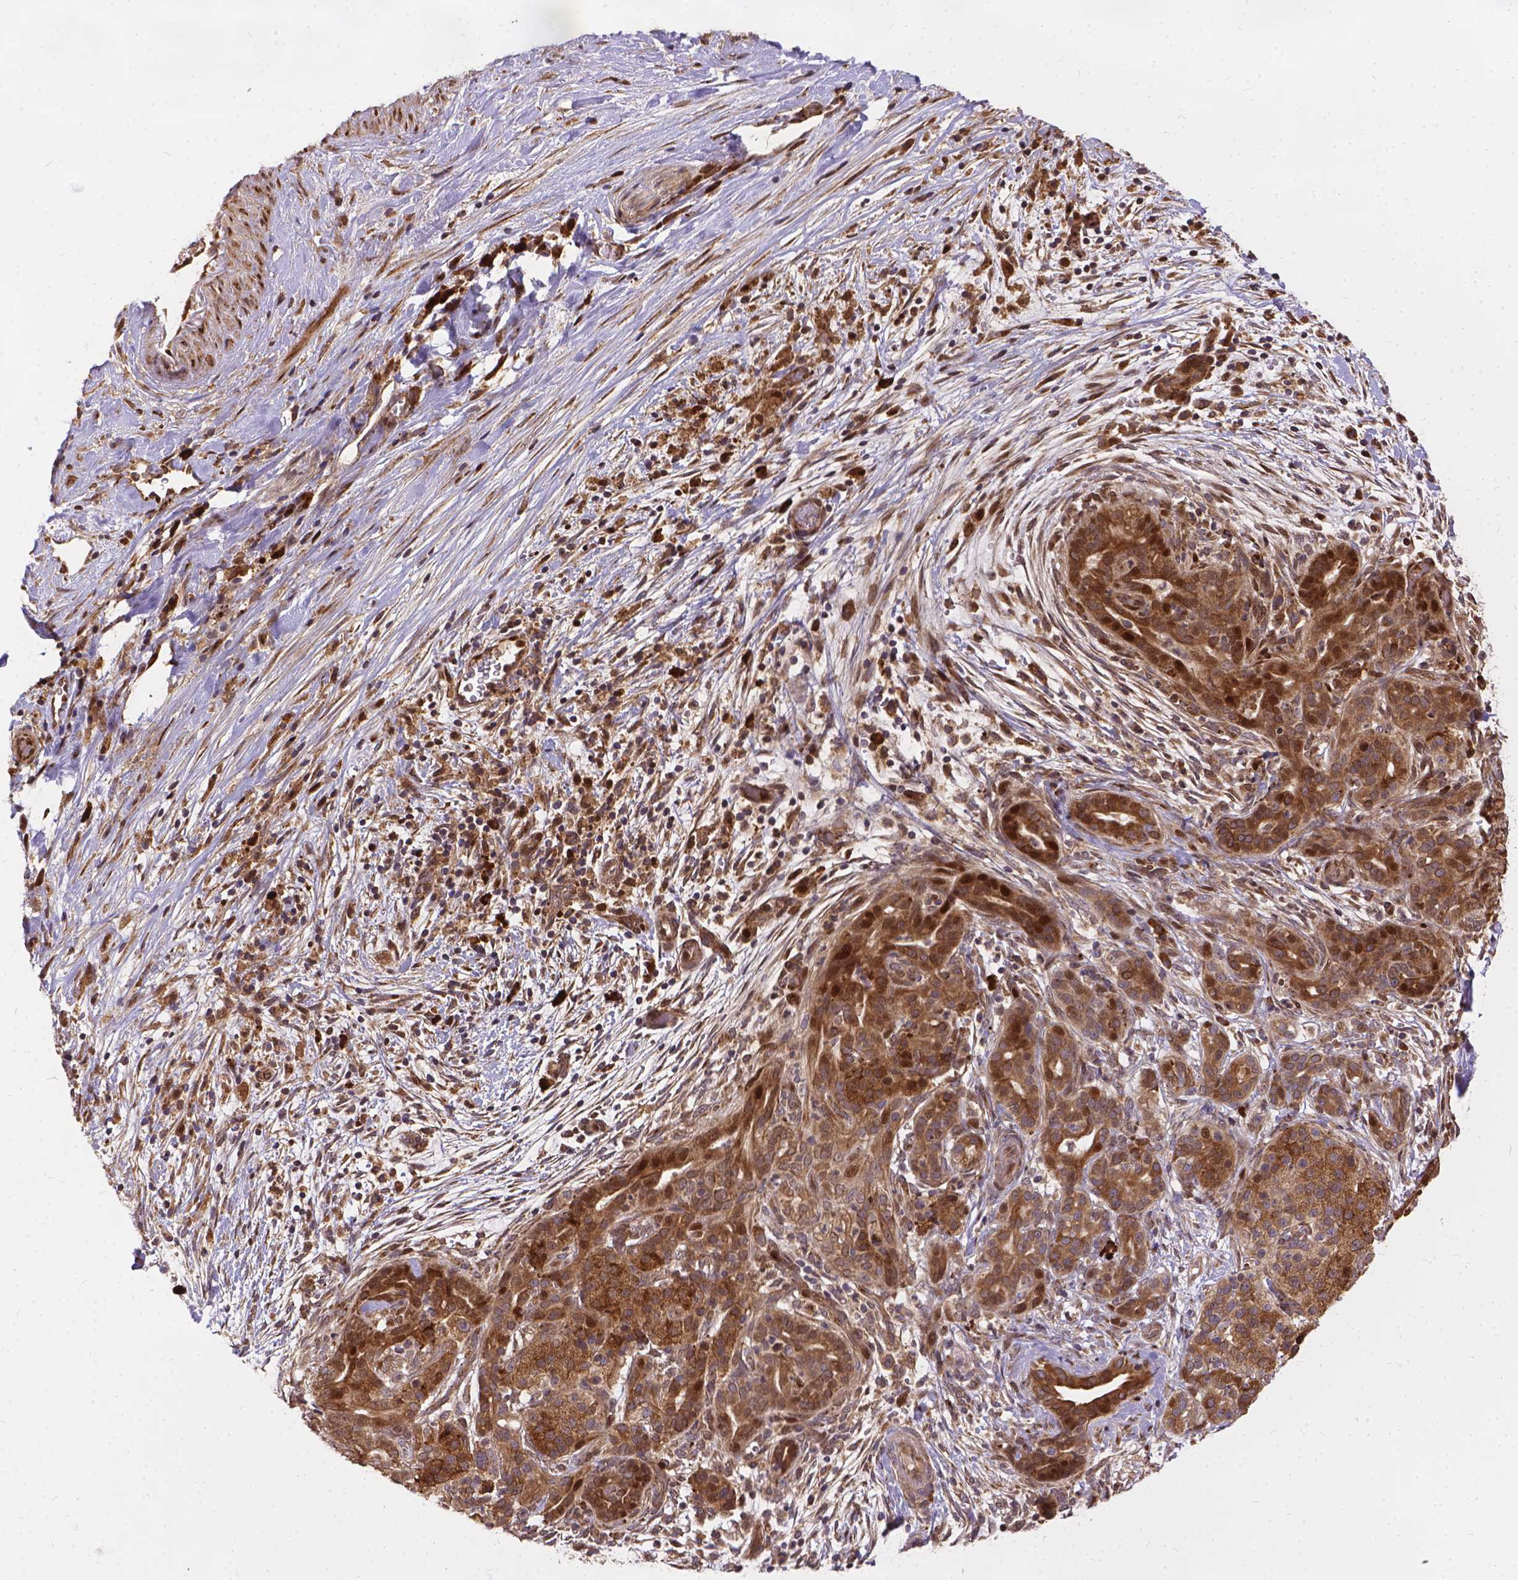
{"staining": {"intensity": "moderate", "quantity": ">75%", "location": "cytoplasmic/membranous"}, "tissue": "pancreatic cancer", "cell_type": "Tumor cells", "image_type": "cancer", "snomed": [{"axis": "morphology", "description": "Adenocarcinoma, NOS"}, {"axis": "topography", "description": "Pancreas"}], "caption": "There is medium levels of moderate cytoplasmic/membranous positivity in tumor cells of adenocarcinoma (pancreatic), as demonstrated by immunohistochemical staining (brown color).", "gene": "DENND6A", "patient": {"sex": "male", "age": 44}}